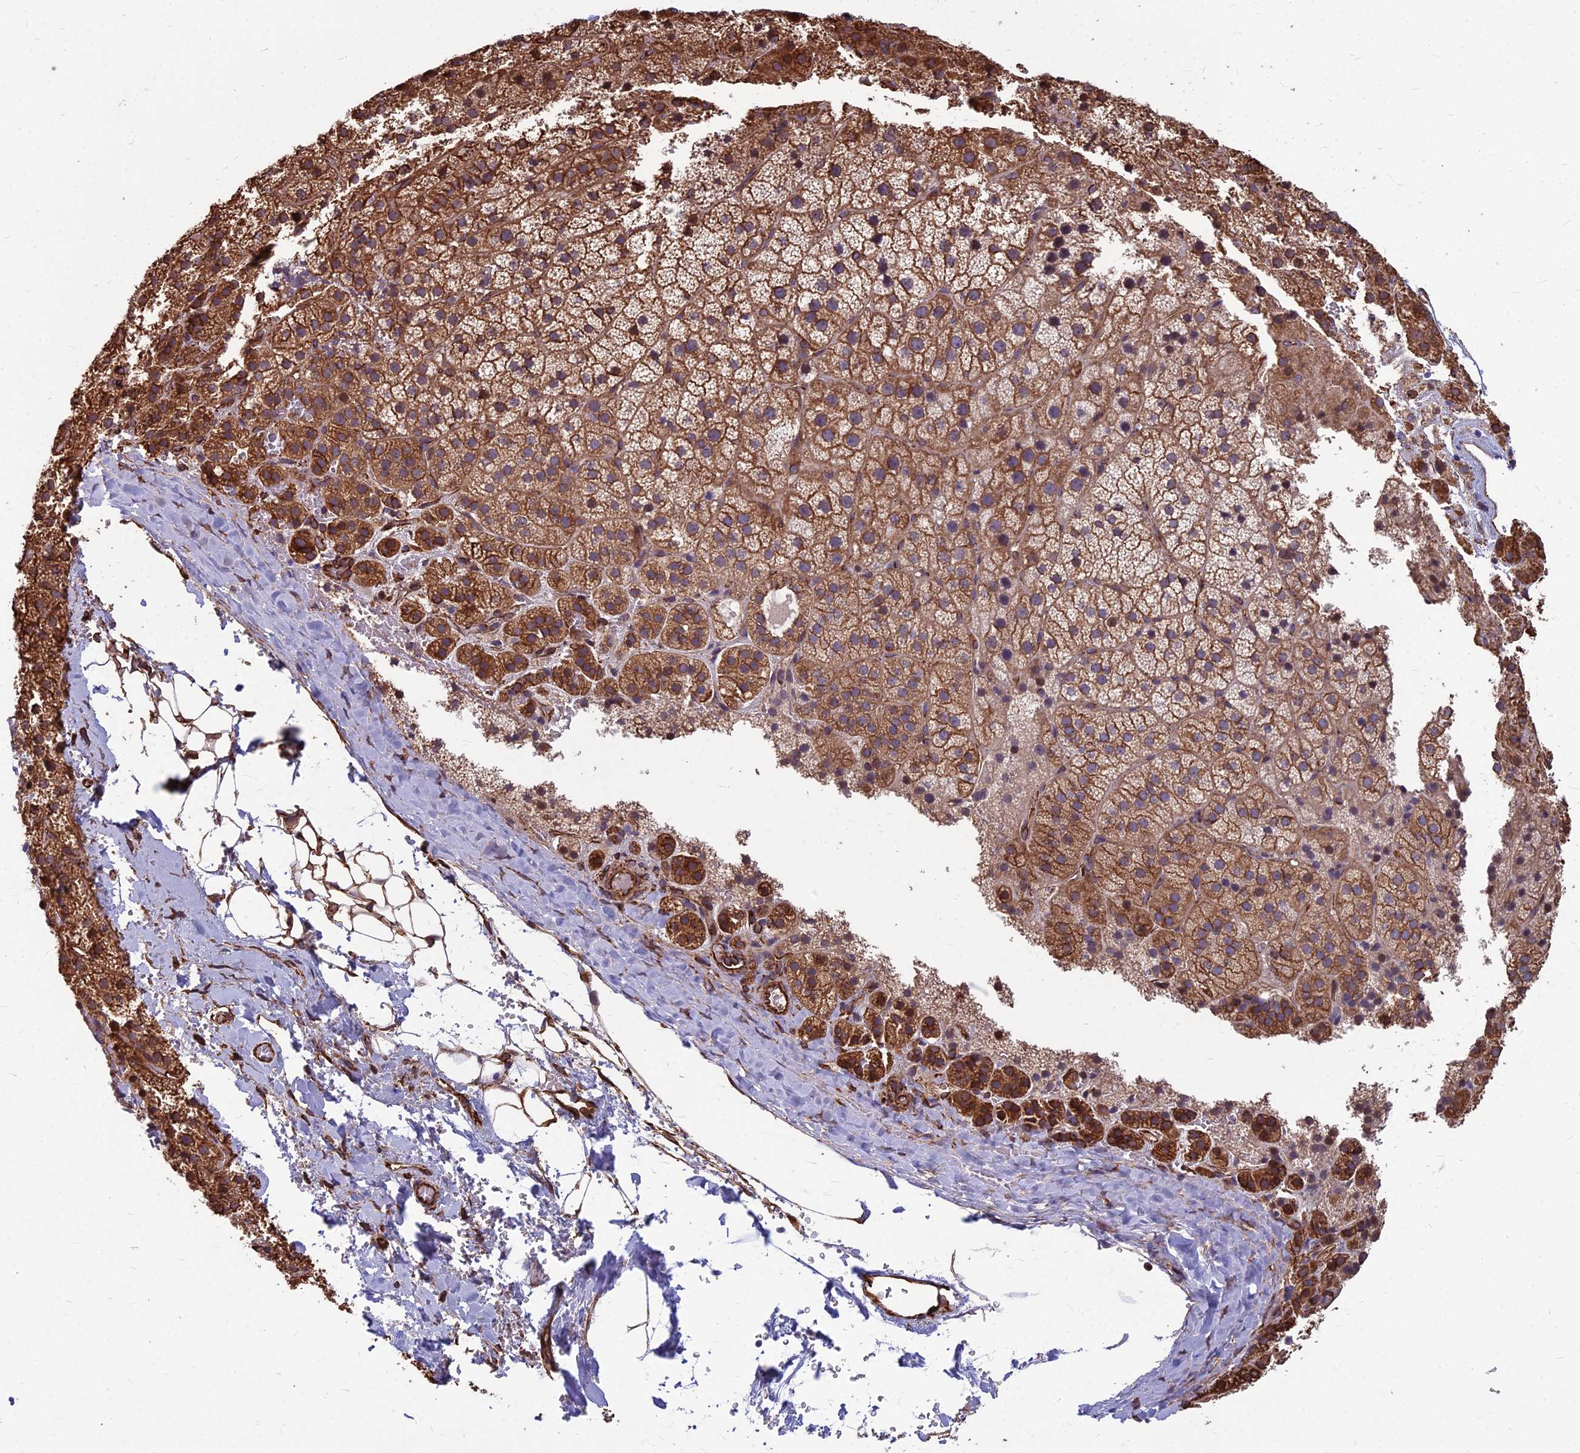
{"staining": {"intensity": "moderate", "quantity": "25%-75%", "location": "cytoplasmic/membranous,nuclear"}, "tissue": "adrenal gland", "cell_type": "Glandular cells", "image_type": "normal", "snomed": [{"axis": "morphology", "description": "Normal tissue, NOS"}, {"axis": "topography", "description": "Adrenal gland"}], "caption": "IHC image of normal adrenal gland stained for a protein (brown), which demonstrates medium levels of moderate cytoplasmic/membranous,nuclear staining in approximately 25%-75% of glandular cells.", "gene": "LSM6", "patient": {"sex": "female", "age": 44}}